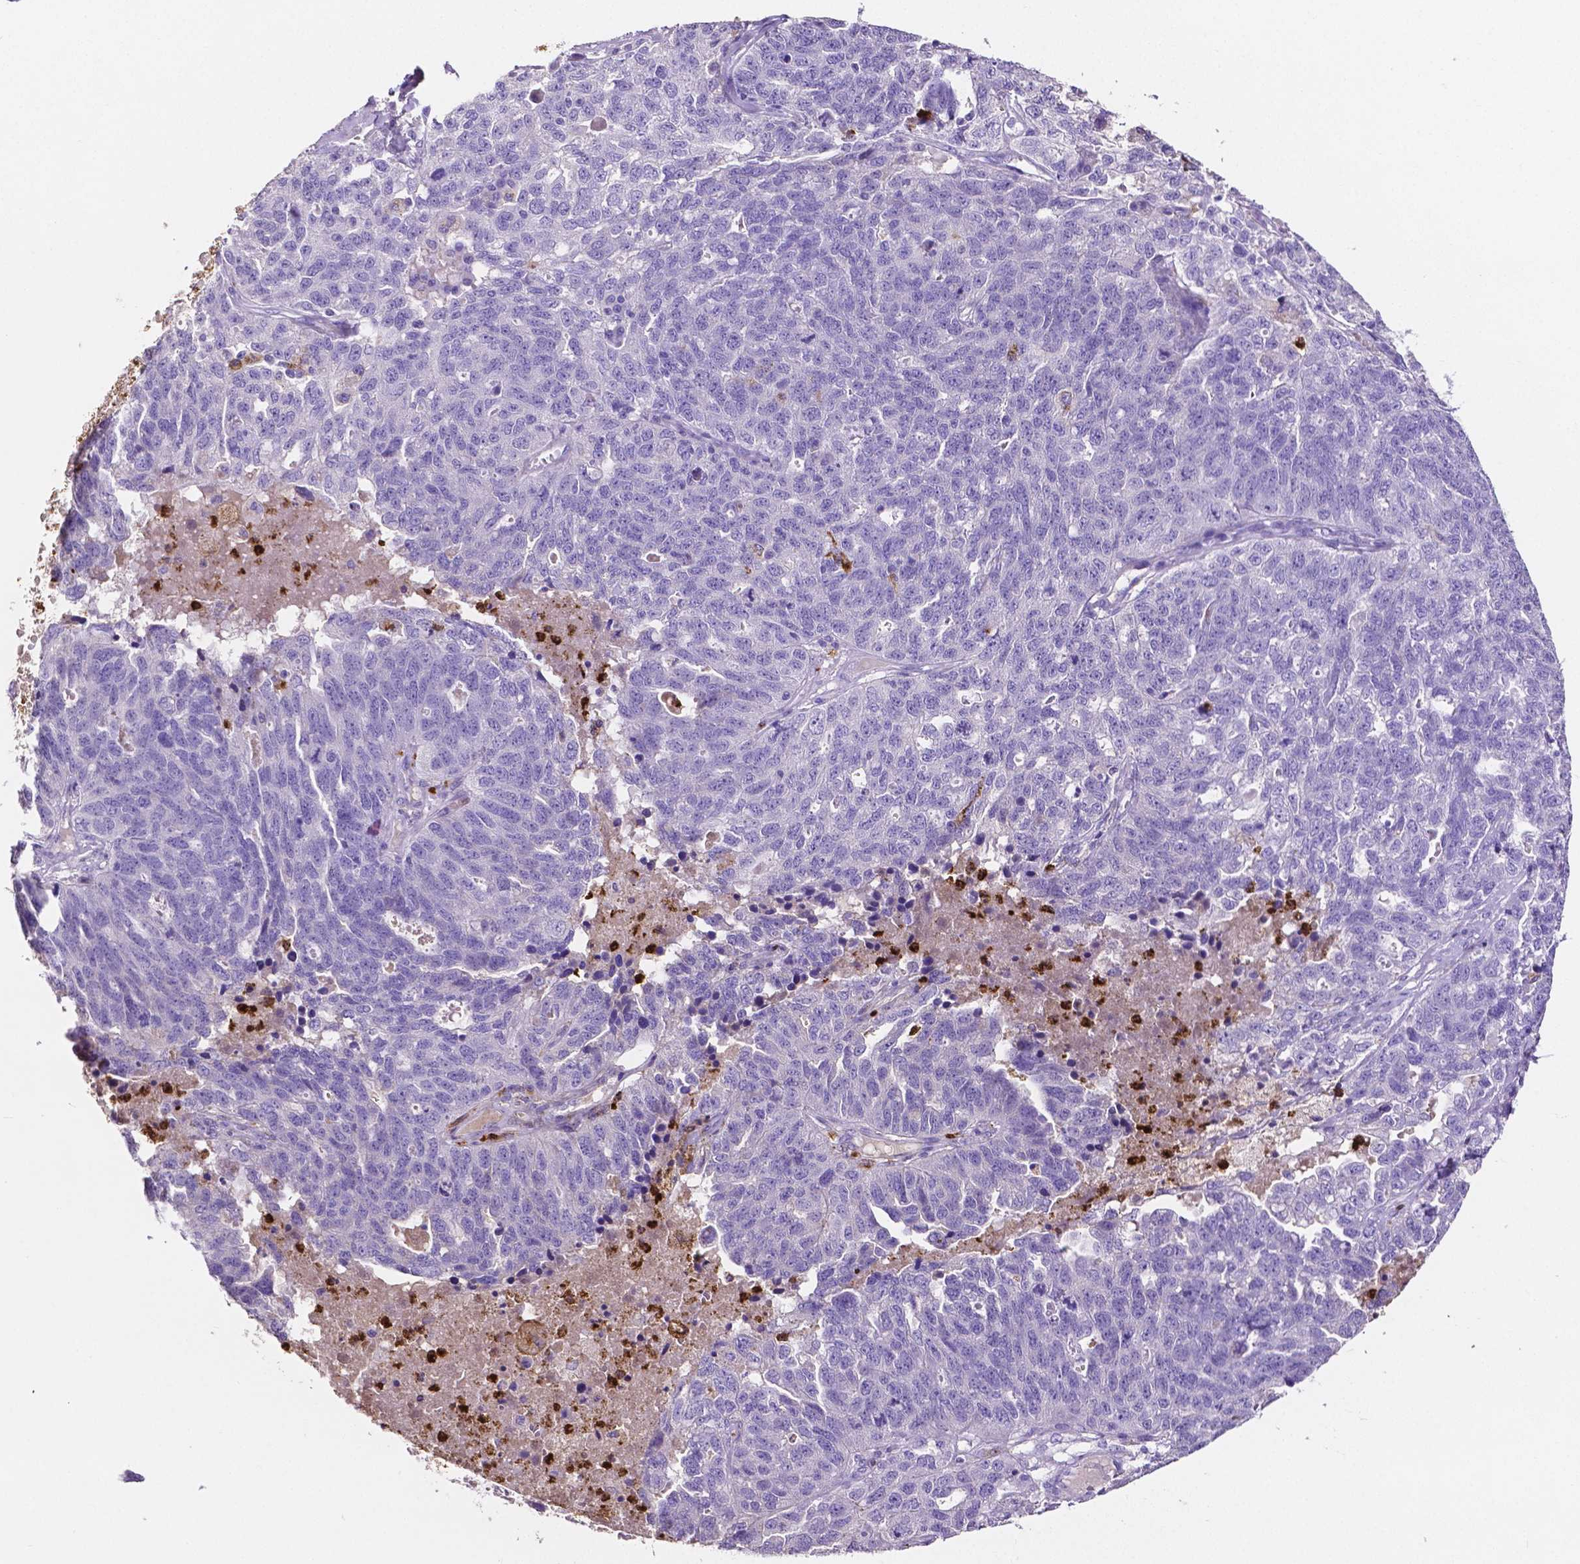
{"staining": {"intensity": "negative", "quantity": "none", "location": "none"}, "tissue": "ovarian cancer", "cell_type": "Tumor cells", "image_type": "cancer", "snomed": [{"axis": "morphology", "description": "Cystadenocarcinoma, serous, NOS"}, {"axis": "topography", "description": "Ovary"}], "caption": "Tumor cells are negative for brown protein staining in ovarian serous cystadenocarcinoma.", "gene": "MMP9", "patient": {"sex": "female", "age": 71}}